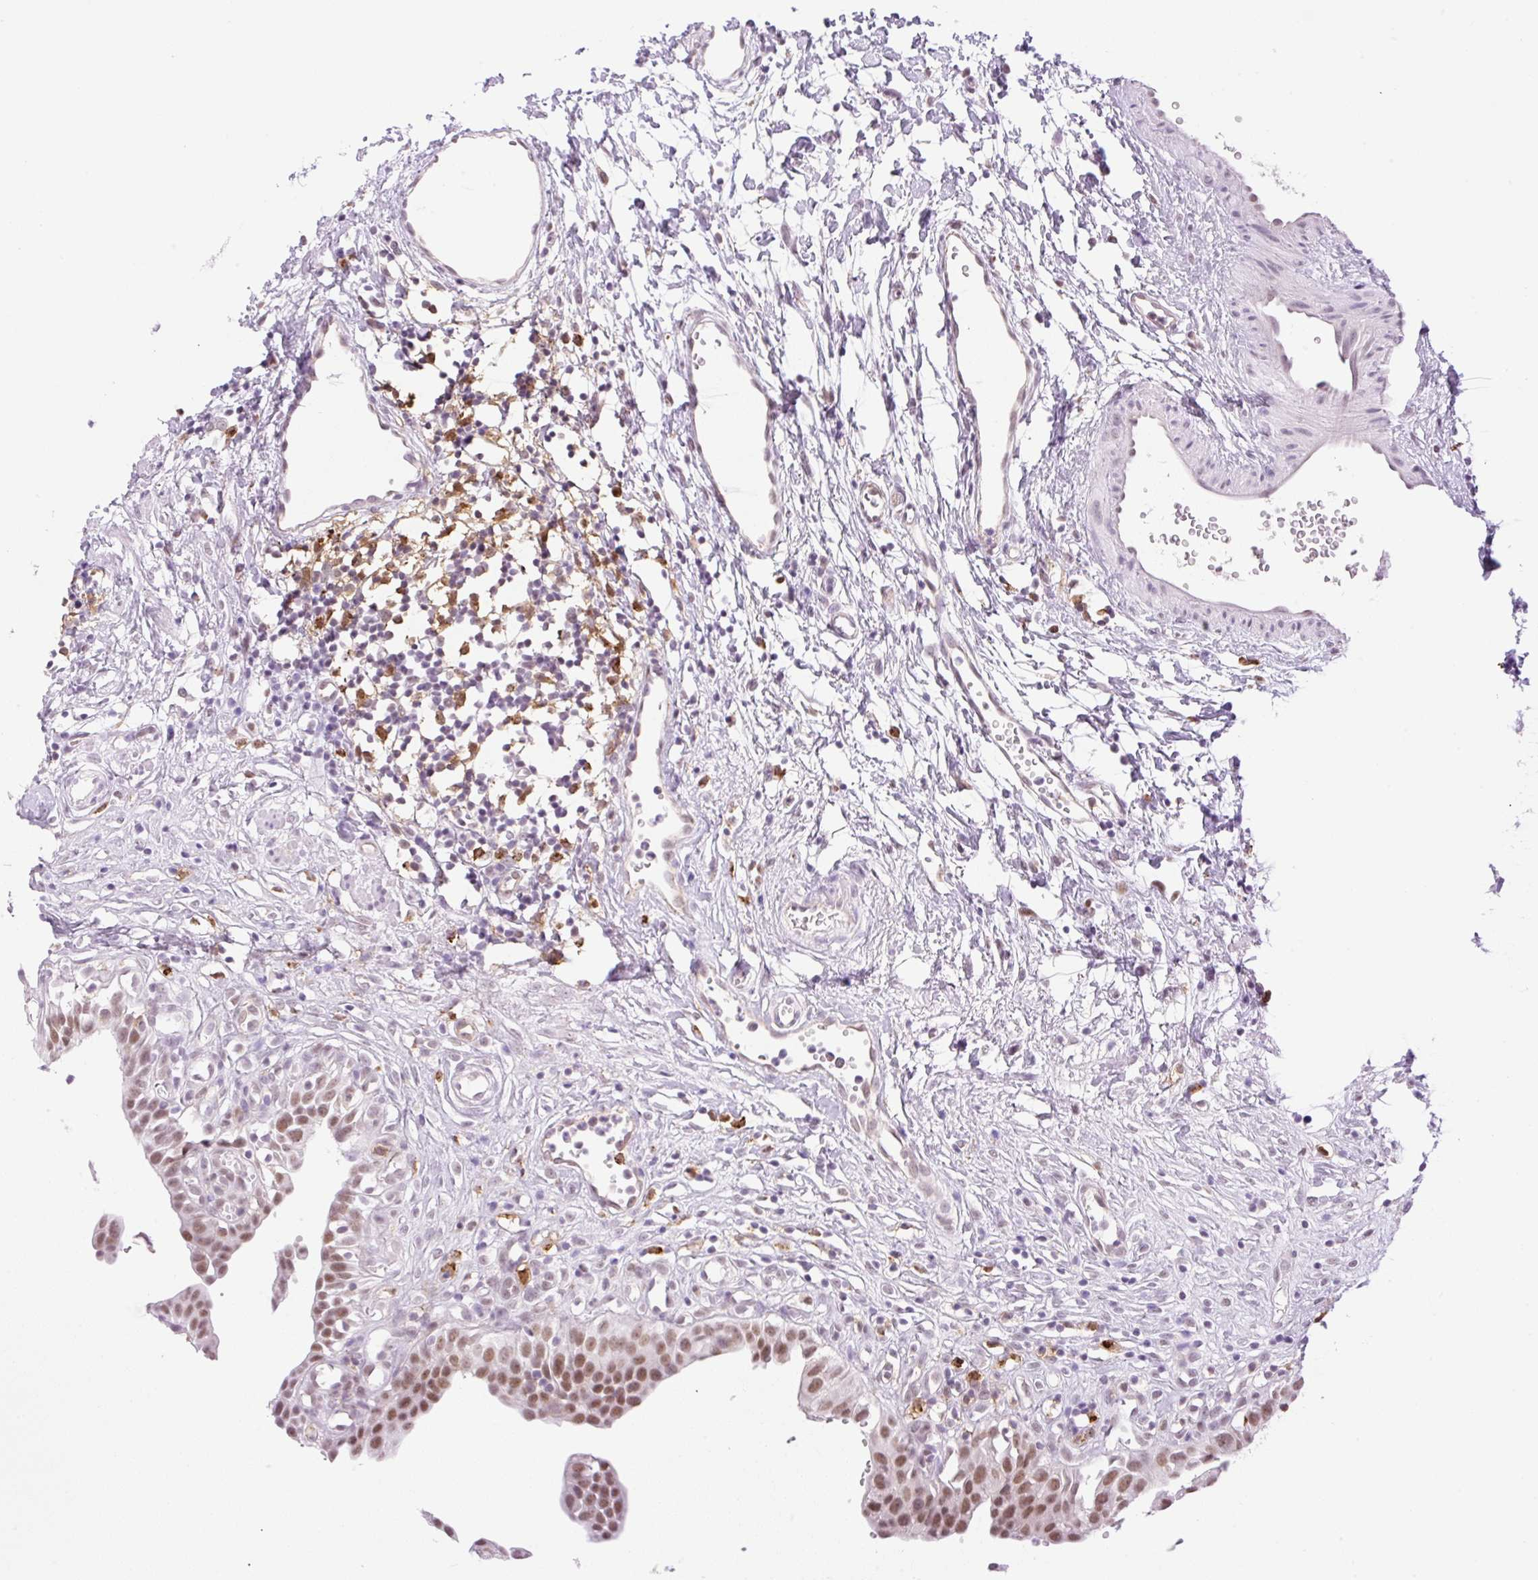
{"staining": {"intensity": "moderate", "quantity": ">75%", "location": "cytoplasmic/membranous,nuclear"}, "tissue": "urinary bladder", "cell_type": "Urothelial cells", "image_type": "normal", "snomed": [{"axis": "morphology", "description": "Normal tissue, NOS"}, {"axis": "topography", "description": "Urinary bladder"}], "caption": "Urothelial cells display medium levels of moderate cytoplasmic/membranous,nuclear staining in approximately >75% of cells in normal human urinary bladder. The staining was performed using DAB (3,3'-diaminobenzidine), with brown indicating positive protein expression. Nuclei are stained blue with hematoxylin.", "gene": "PALM3", "patient": {"sex": "male", "age": 51}}